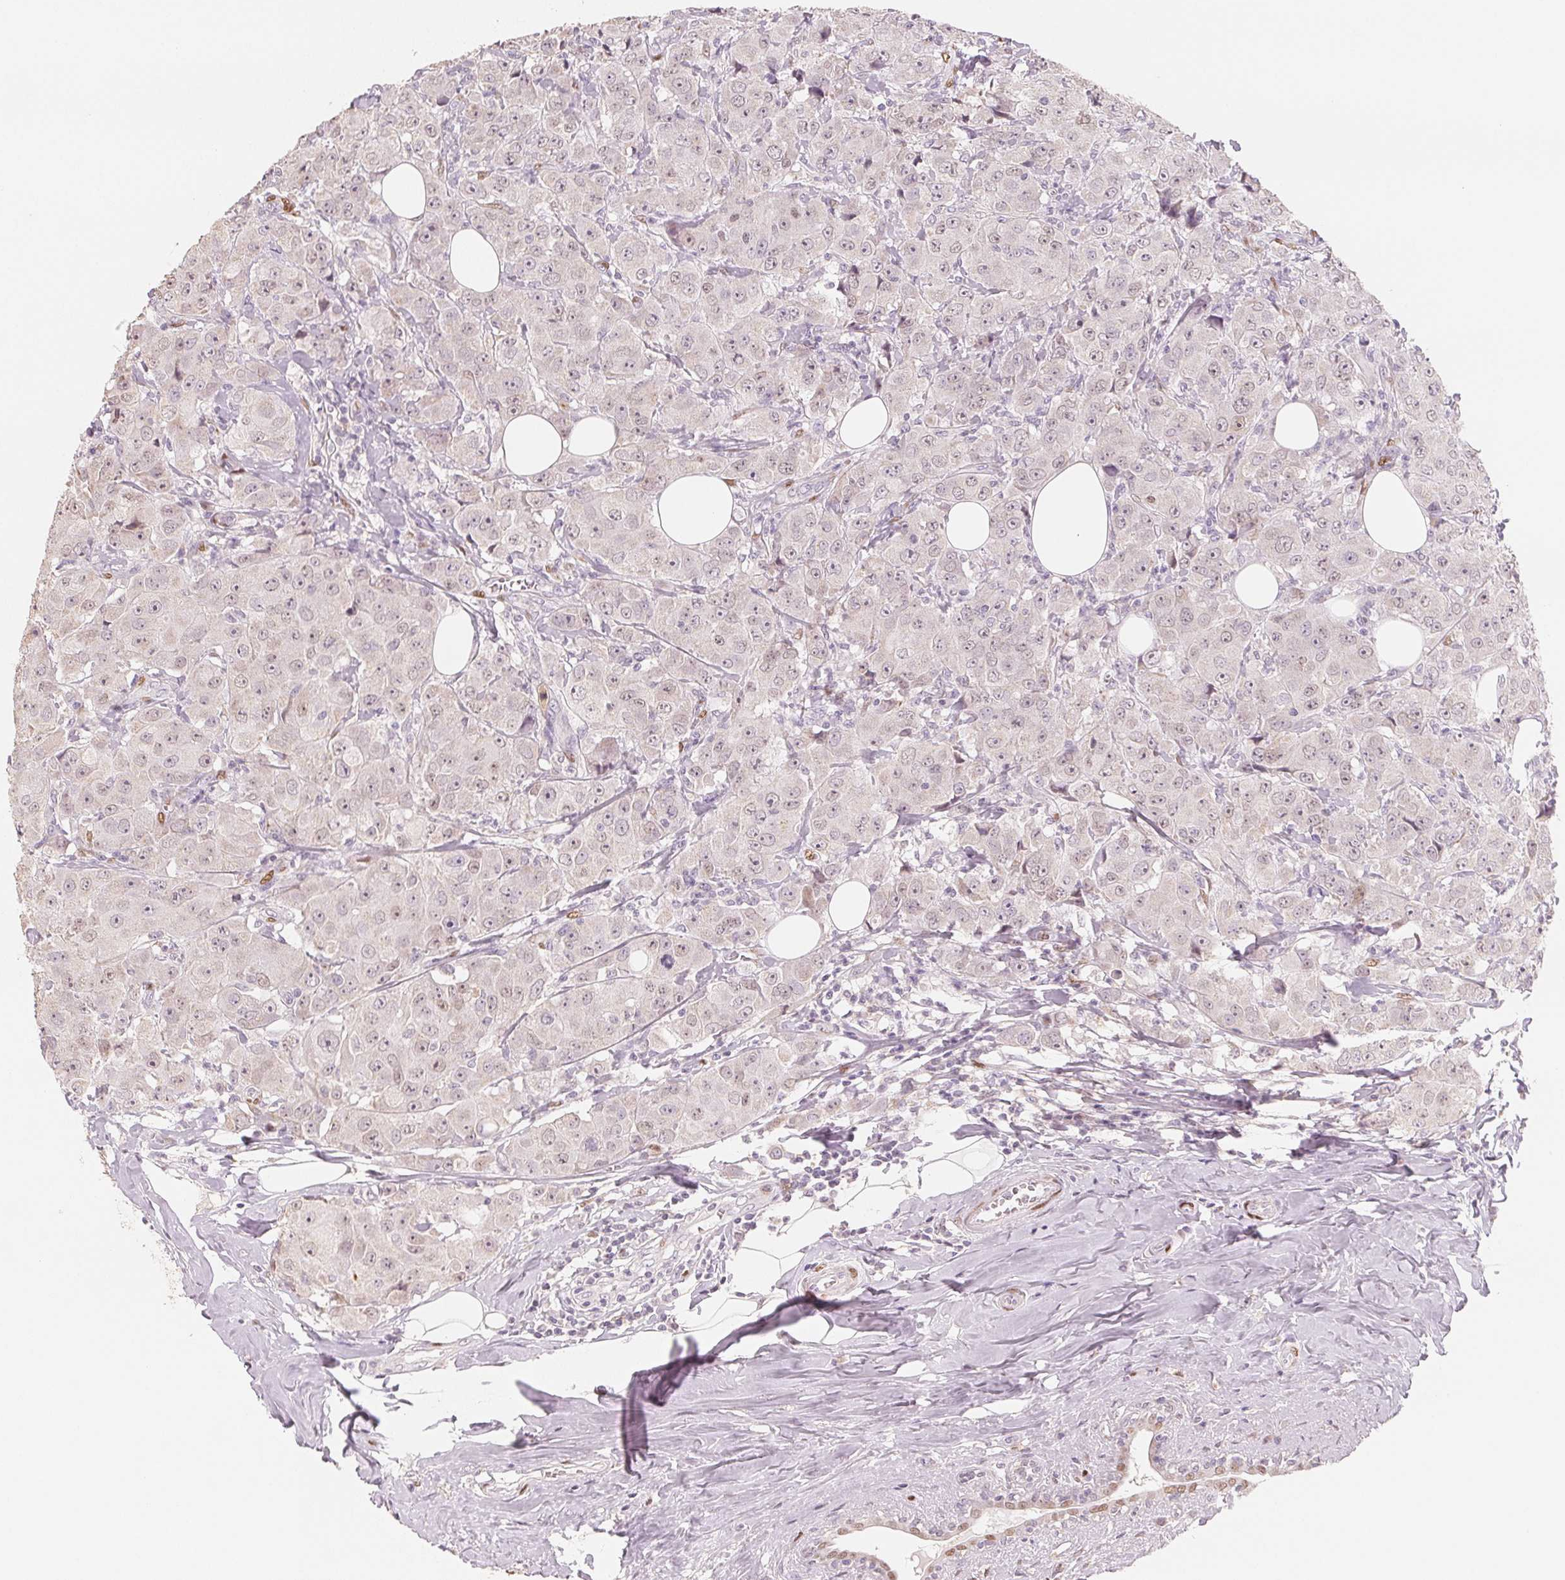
{"staining": {"intensity": "weak", "quantity": "25%-75%", "location": "nuclear"}, "tissue": "breast cancer", "cell_type": "Tumor cells", "image_type": "cancer", "snomed": [{"axis": "morphology", "description": "Normal tissue, NOS"}, {"axis": "morphology", "description": "Duct carcinoma"}, {"axis": "topography", "description": "Breast"}], "caption": "A high-resolution photomicrograph shows IHC staining of breast infiltrating ductal carcinoma, which exhibits weak nuclear expression in approximately 25%-75% of tumor cells.", "gene": "SMARCD3", "patient": {"sex": "female", "age": 43}}